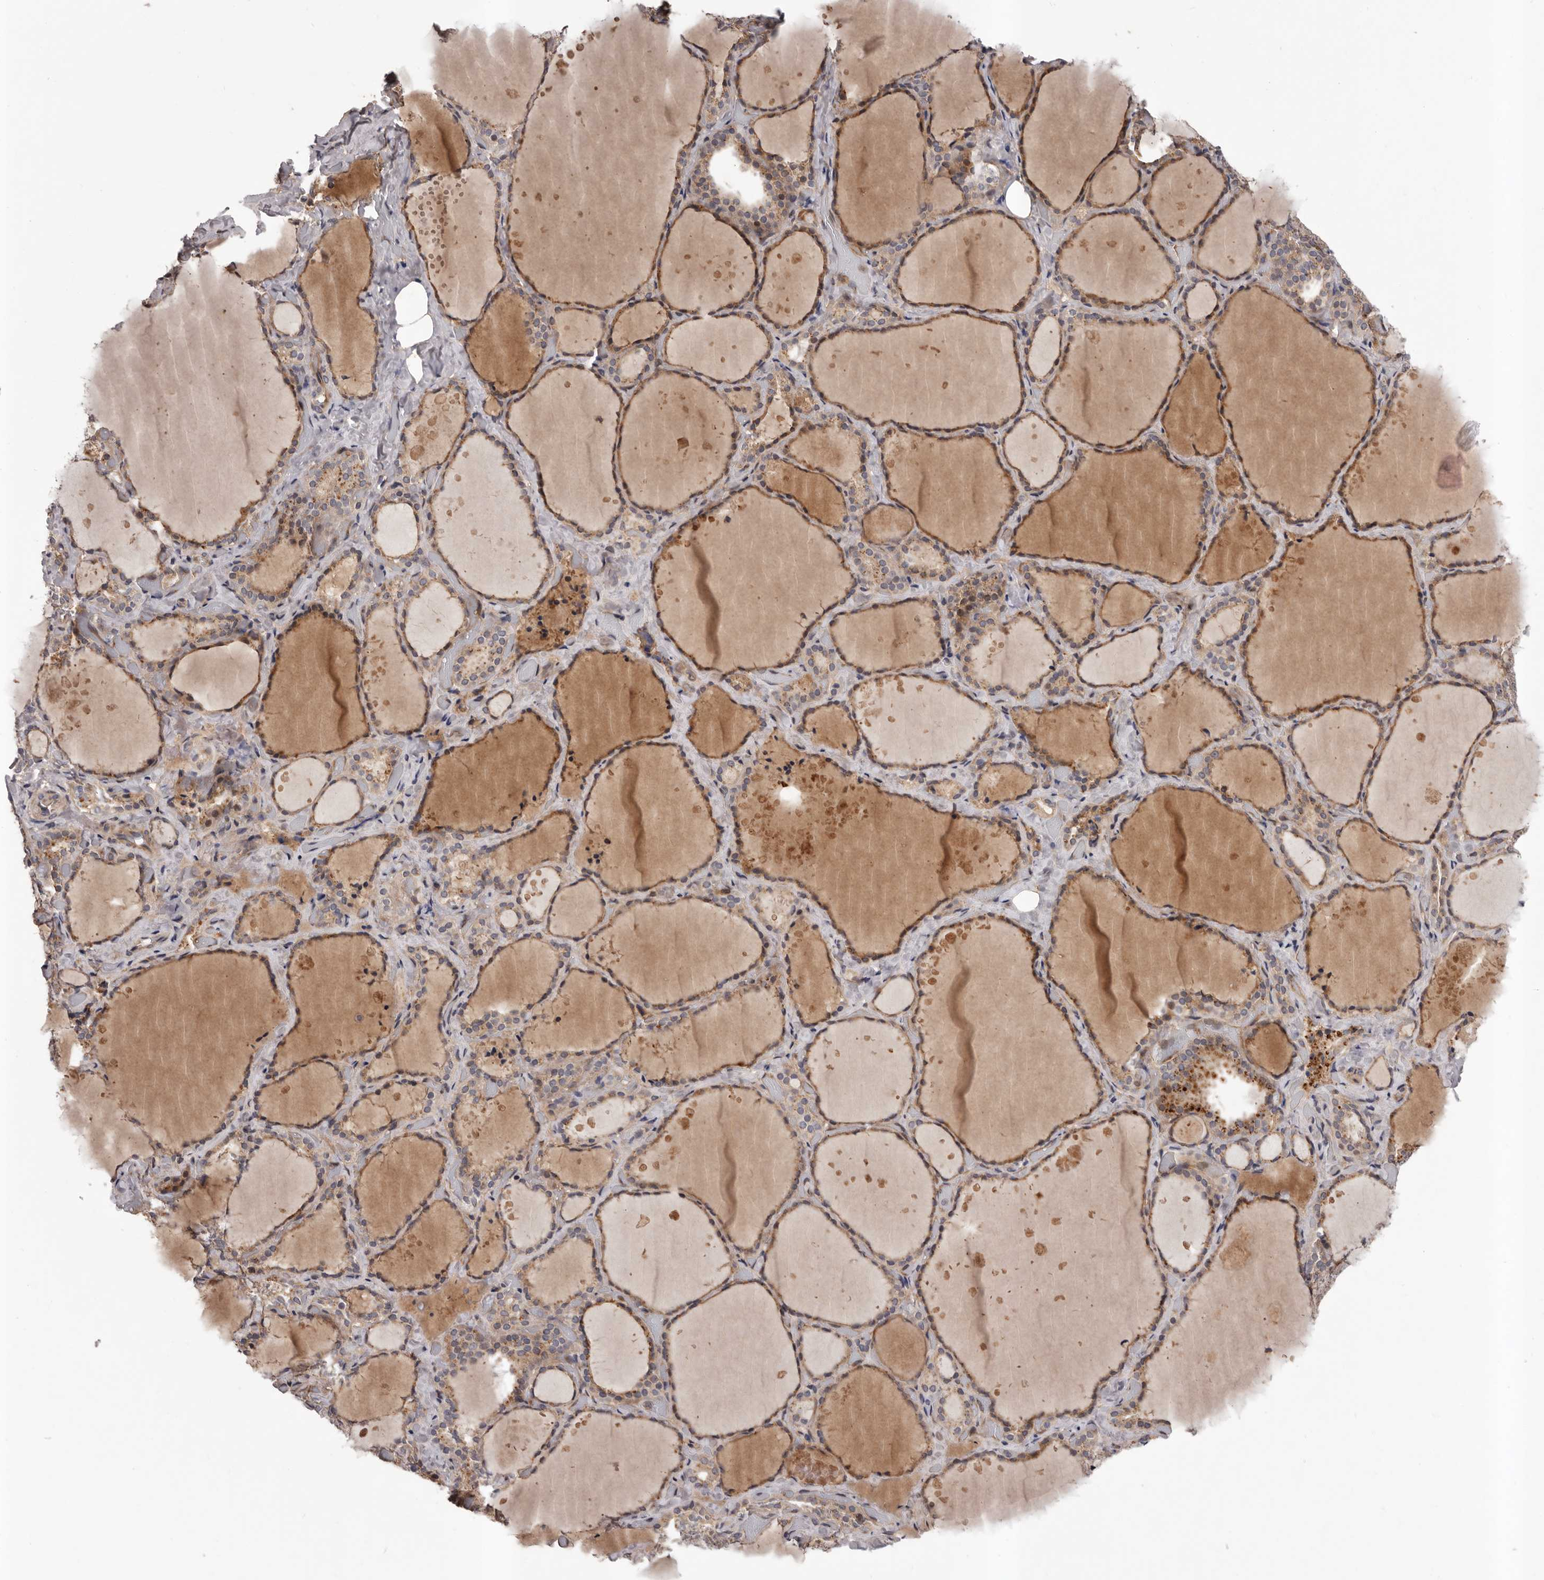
{"staining": {"intensity": "moderate", "quantity": ">75%", "location": "cytoplasmic/membranous"}, "tissue": "thyroid gland", "cell_type": "Glandular cells", "image_type": "normal", "snomed": [{"axis": "morphology", "description": "Normal tissue, NOS"}, {"axis": "topography", "description": "Thyroid gland"}], "caption": "The histopathology image shows staining of benign thyroid gland, revealing moderate cytoplasmic/membranous protein positivity (brown color) within glandular cells. The protein is shown in brown color, while the nuclei are stained blue.", "gene": "PRKD1", "patient": {"sex": "female", "age": 44}}